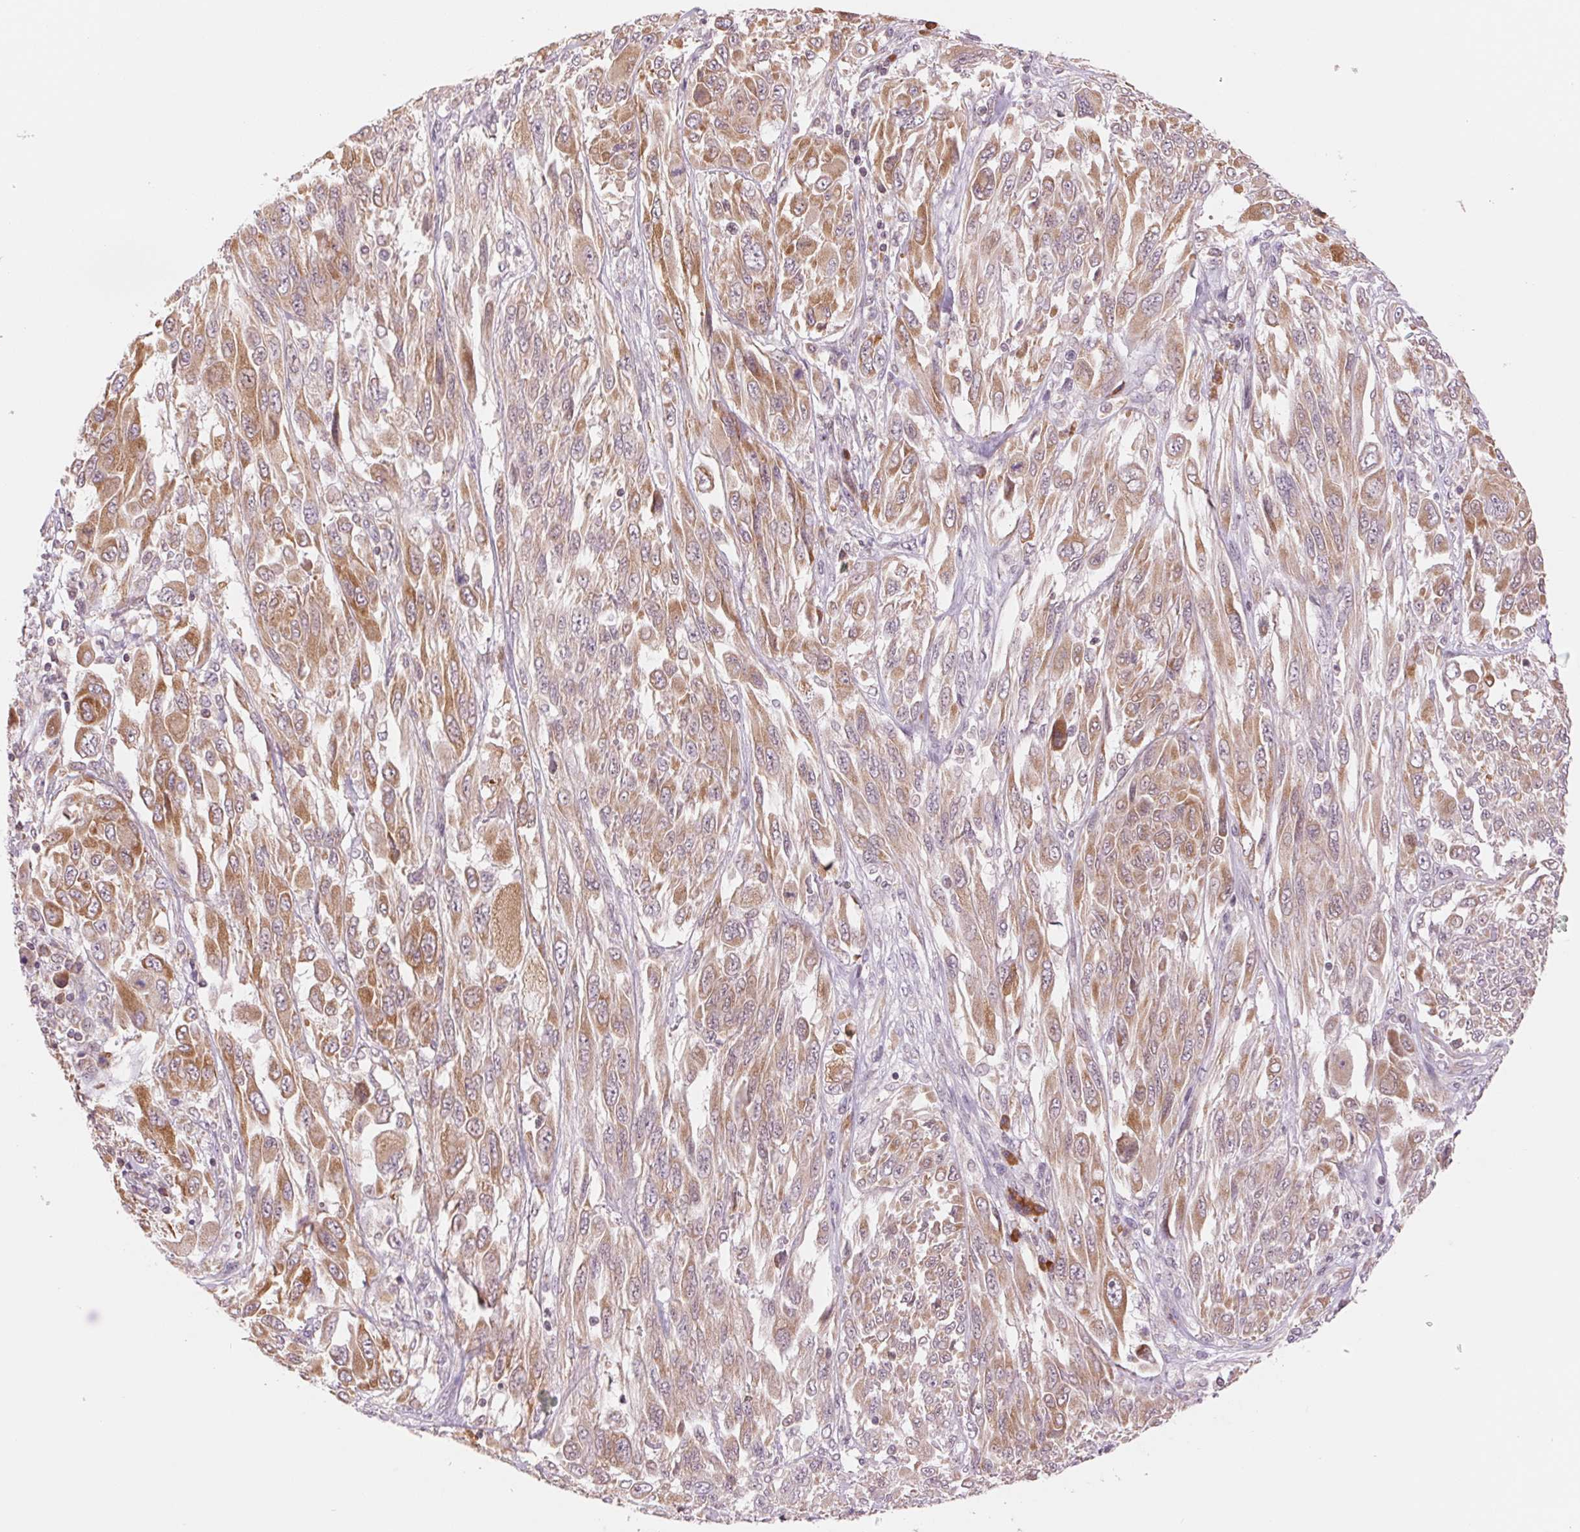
{"staining": {"intensity": "moderate", "quantity": ">75%", "location": "cytoplasmic/membranous"}, "tissue": "melanoma", "cell_type": "Tumor cells", "image_type": "cancer", "snomed": [{"axis": "morphology", "description": "Malignant melanoma, NOS"}, {"axis": "topography", "description": "Skin"}], "caption": "Brown immunohistochemical staining in melanoma demonstrates moderate cytoplasmic/membranous expression in about >75% of tumor cells.", "gene": "TECR", "patient": {"sex": "female", "age": 91}}